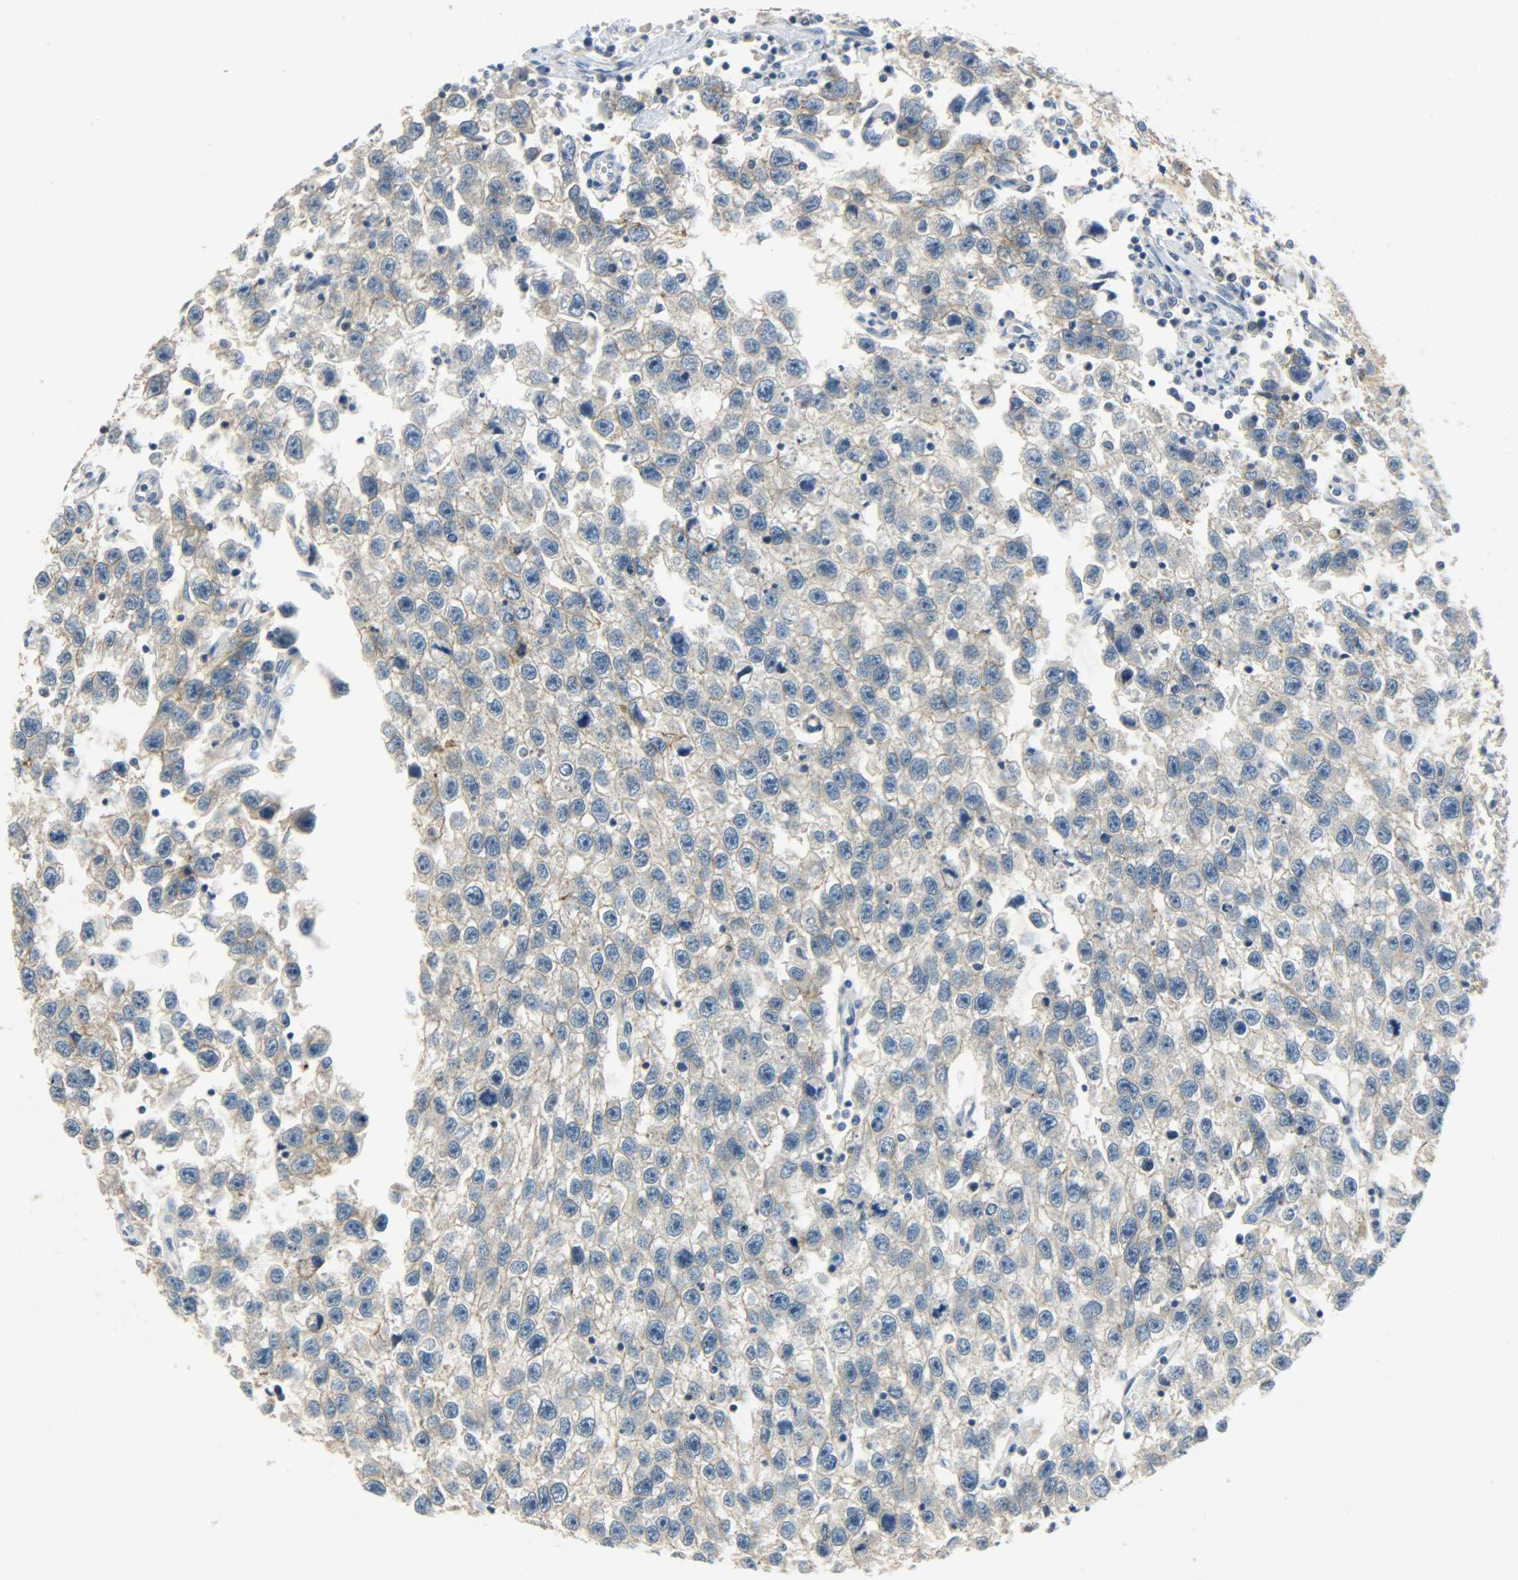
{"staining": {"intensity": "moderate", "quantity": ">75%", "location": "cytoplasmic/membranous"}, "tissue": "testis cancer", "cell_type": "Tumor cells", "image_type": "cancer", "snomed": [{"axis": "morphology", "description": "Seminoma, NOS"}, {"axis": "topography", "description": "Testis"}], "caption": "Protein expression by immunohistochemistry (IHC) demonstrates moderate cytoplasmic/membranous positivity in about >75% of tumor cells in testis cancer (seminoma). The staining is performed using DAB (3,3'-diaminobenzidine) brown chromogen to label protein expression. The nuclei are counter-stained blue using hematoxylin.", "gene": "DSG2", "patient": {"sex": "male", "age": 33}}